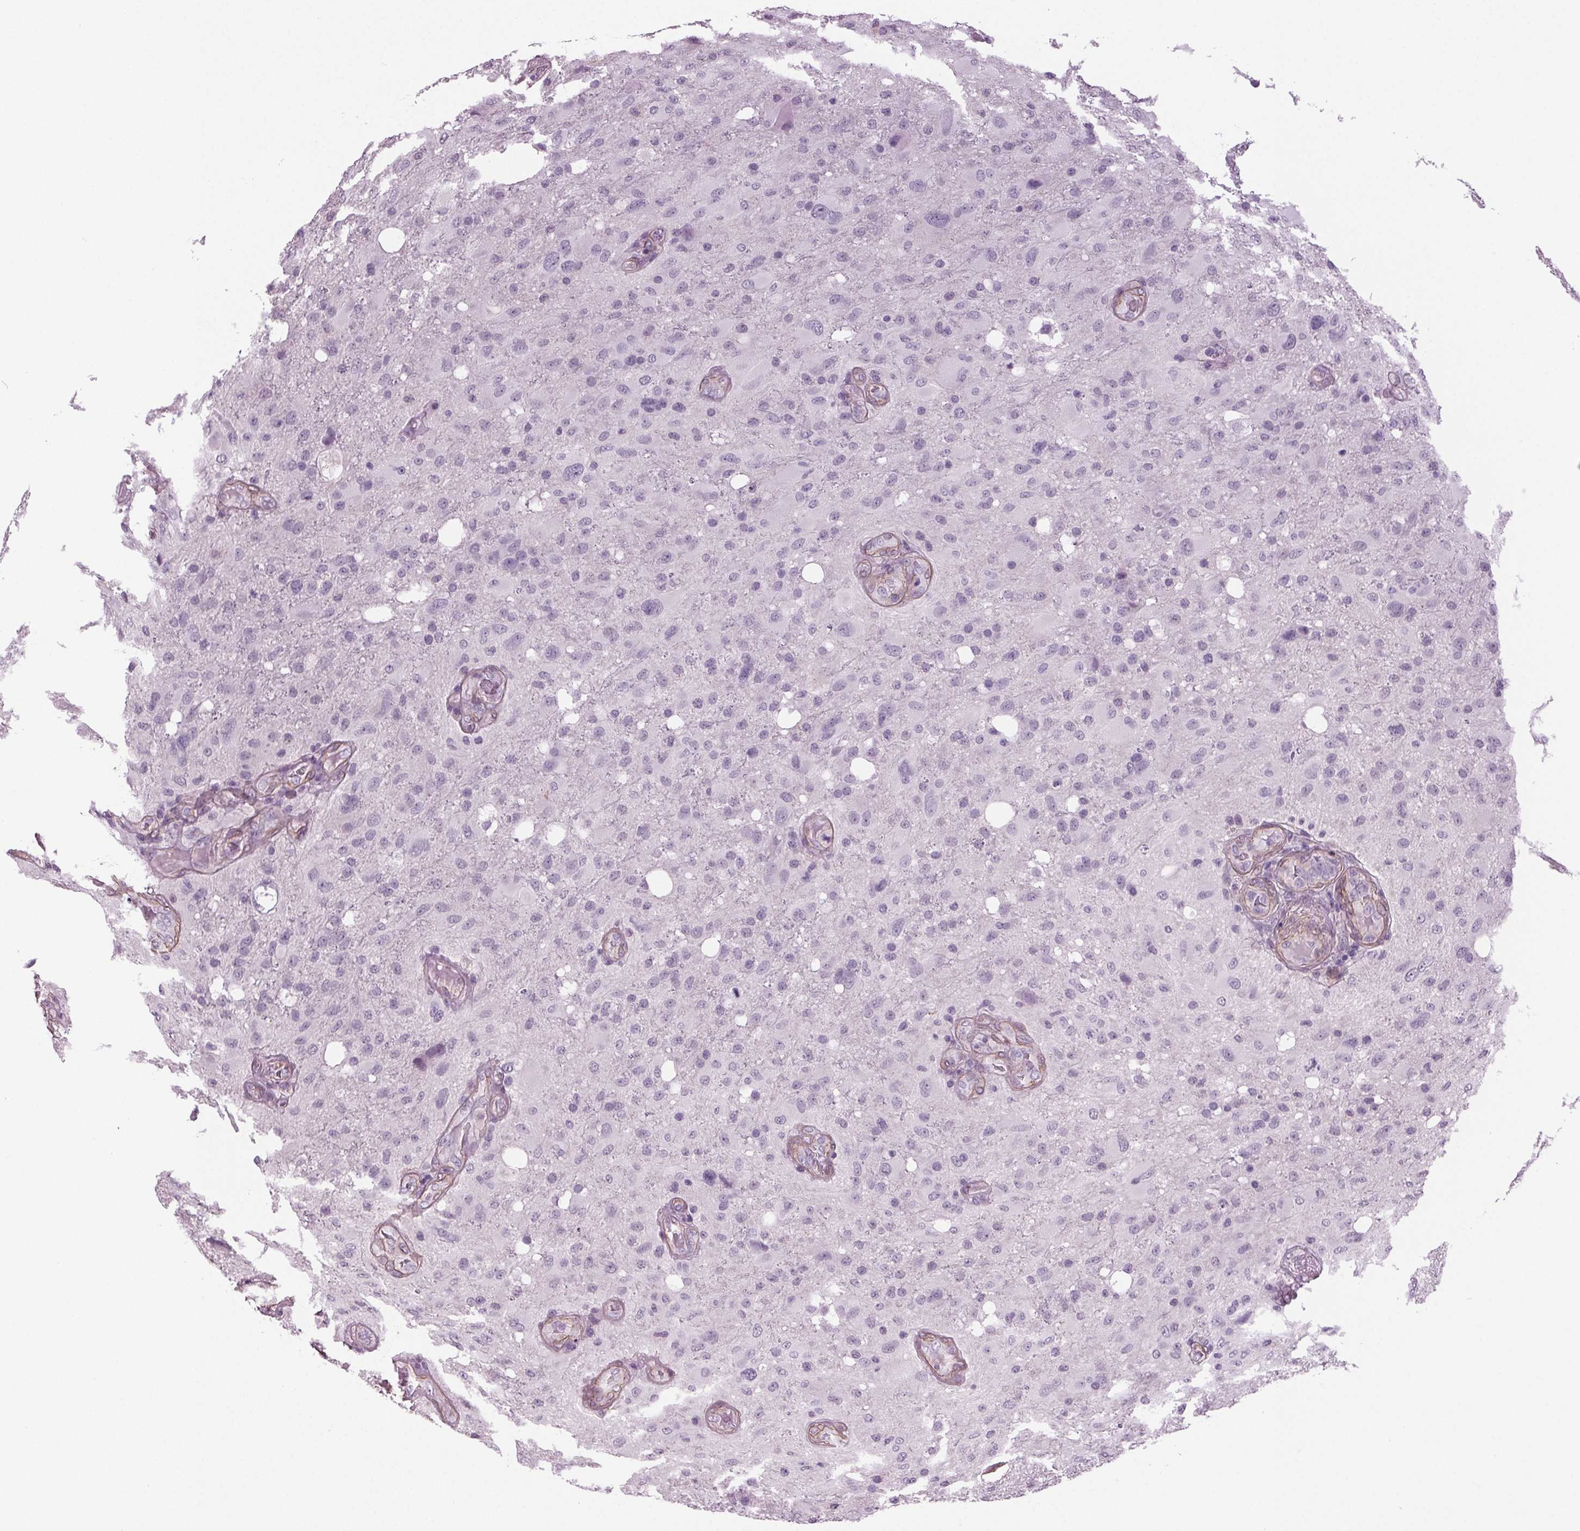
{"staining": {"intensity": "negative", "quantity": "none", "location": "none"}, "tissue": "glioma", "cell_type": "Tumor cells", "image_type": "cancer", "snomed": [{"axis": "morphology", "description": "Glioma, malignant, High grade"}, {"axis": "topography", "description": "Brain"}], "caption": "A high-resolution micrograph shows IHC staining of malignant glioma (high-grade), which displays no significant expression in tumor cells. (Brightfield microscopy of DAB (3,3'-diaminobenzidine) immunohistochemistry at high magnification).", "gene": "BHLHE22", "patient": {"sex": "male", "age": 53}}